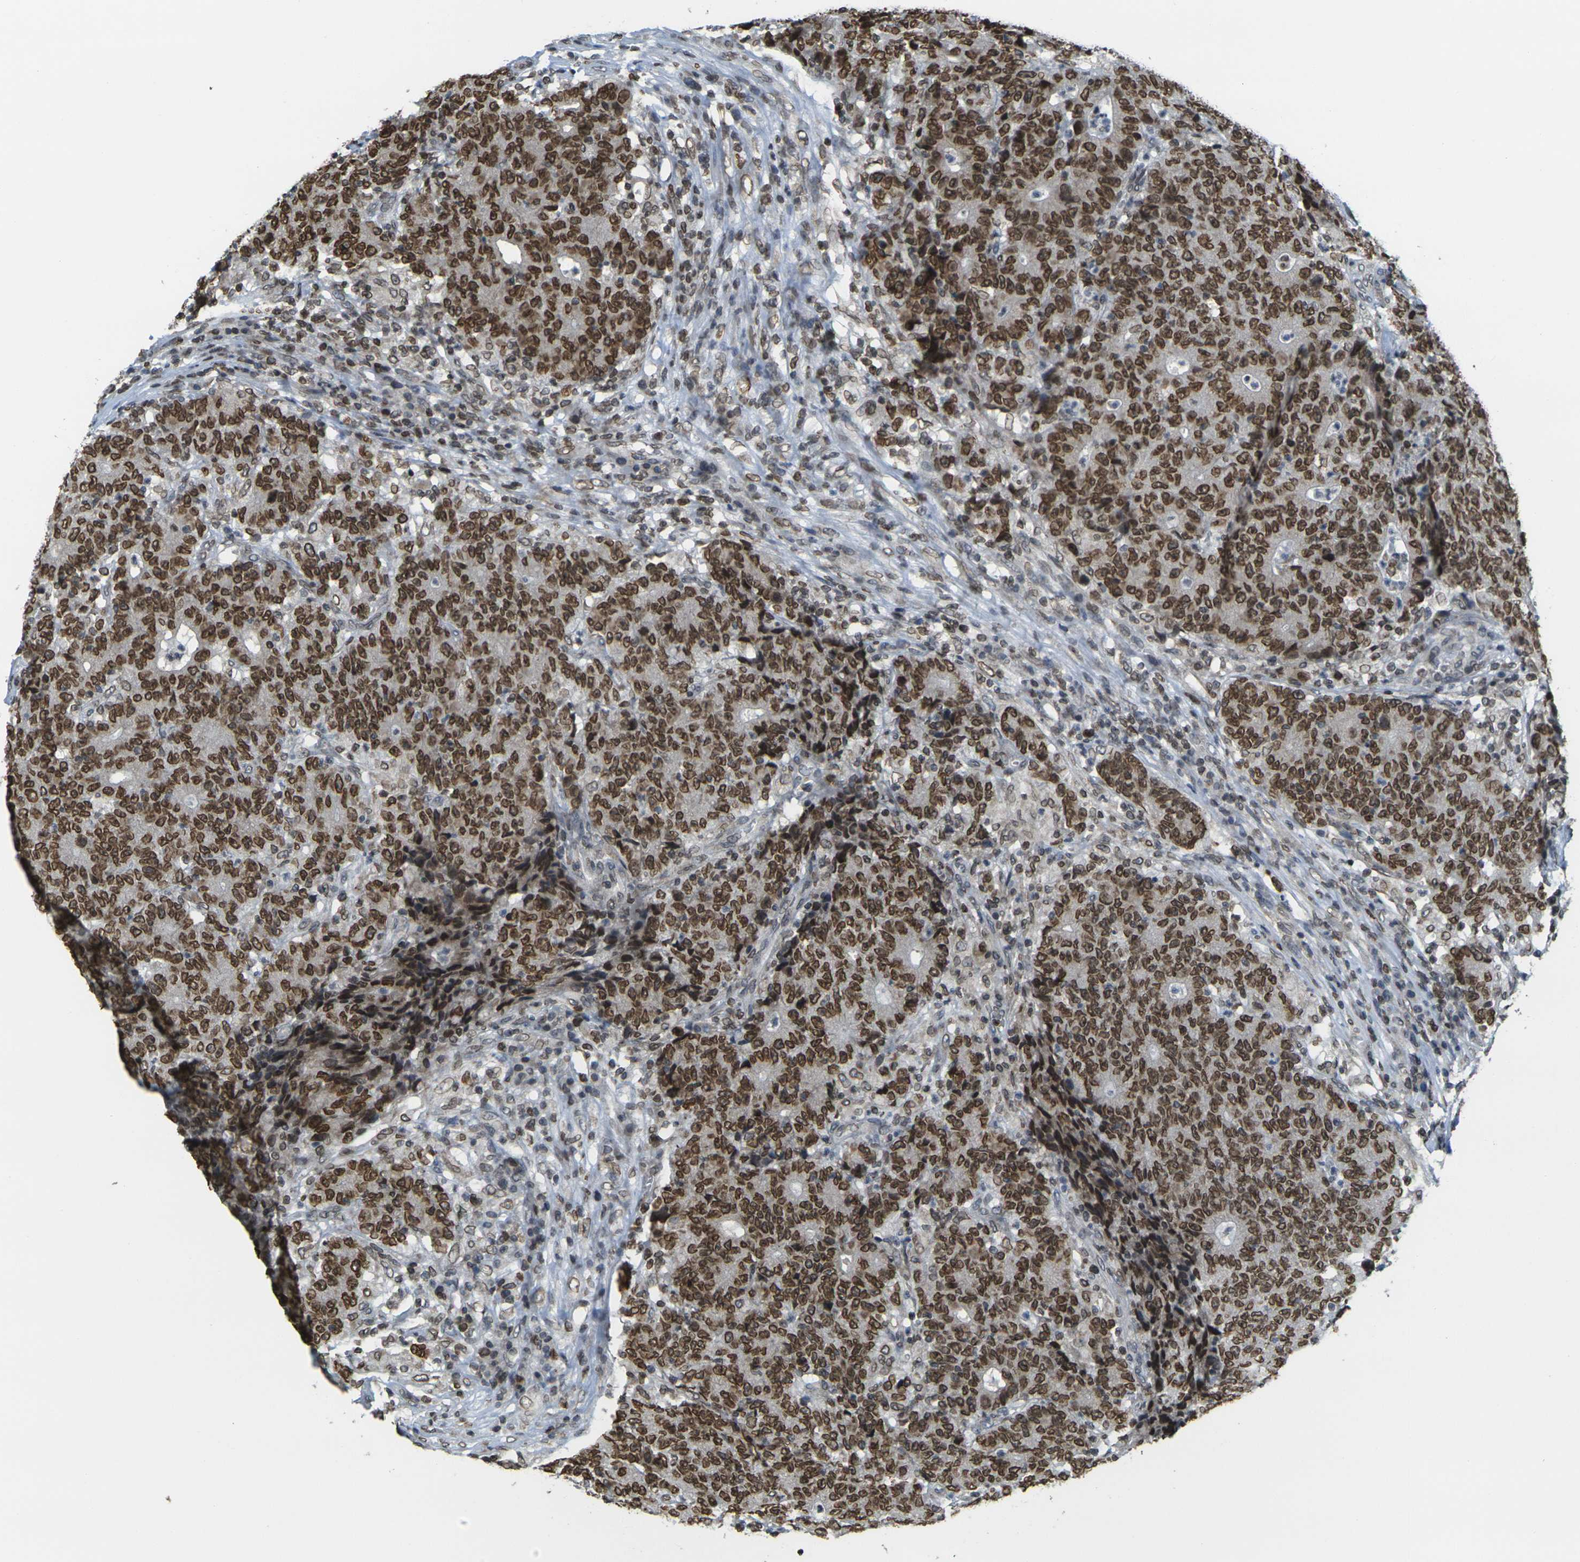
{"staining": {"intensity": "strong", "quantity": ">75%", "location": "cytoplasmic/membranous,nuclear"}, "tissue": "colorectal cancer", "cell_type": "Tumor cells", "image_type": "cancer", "snomed": [{"axis": "morphology", "description": "Normal tissue, NOS"}, {"axis": "morphology", "description": "Adenocarcinoma, NOS"}, {"axis": "topography", "description": "Colon"}], "caption": "The image demonstrates a brown stain indicating the presence of a protein in the cytoplasmic/membranous and nuclear of tumor cells in colorectal cancer (adenocarcinoma).", "gene": "BRDT", "patient": {"sex": "female", "age": 75}}